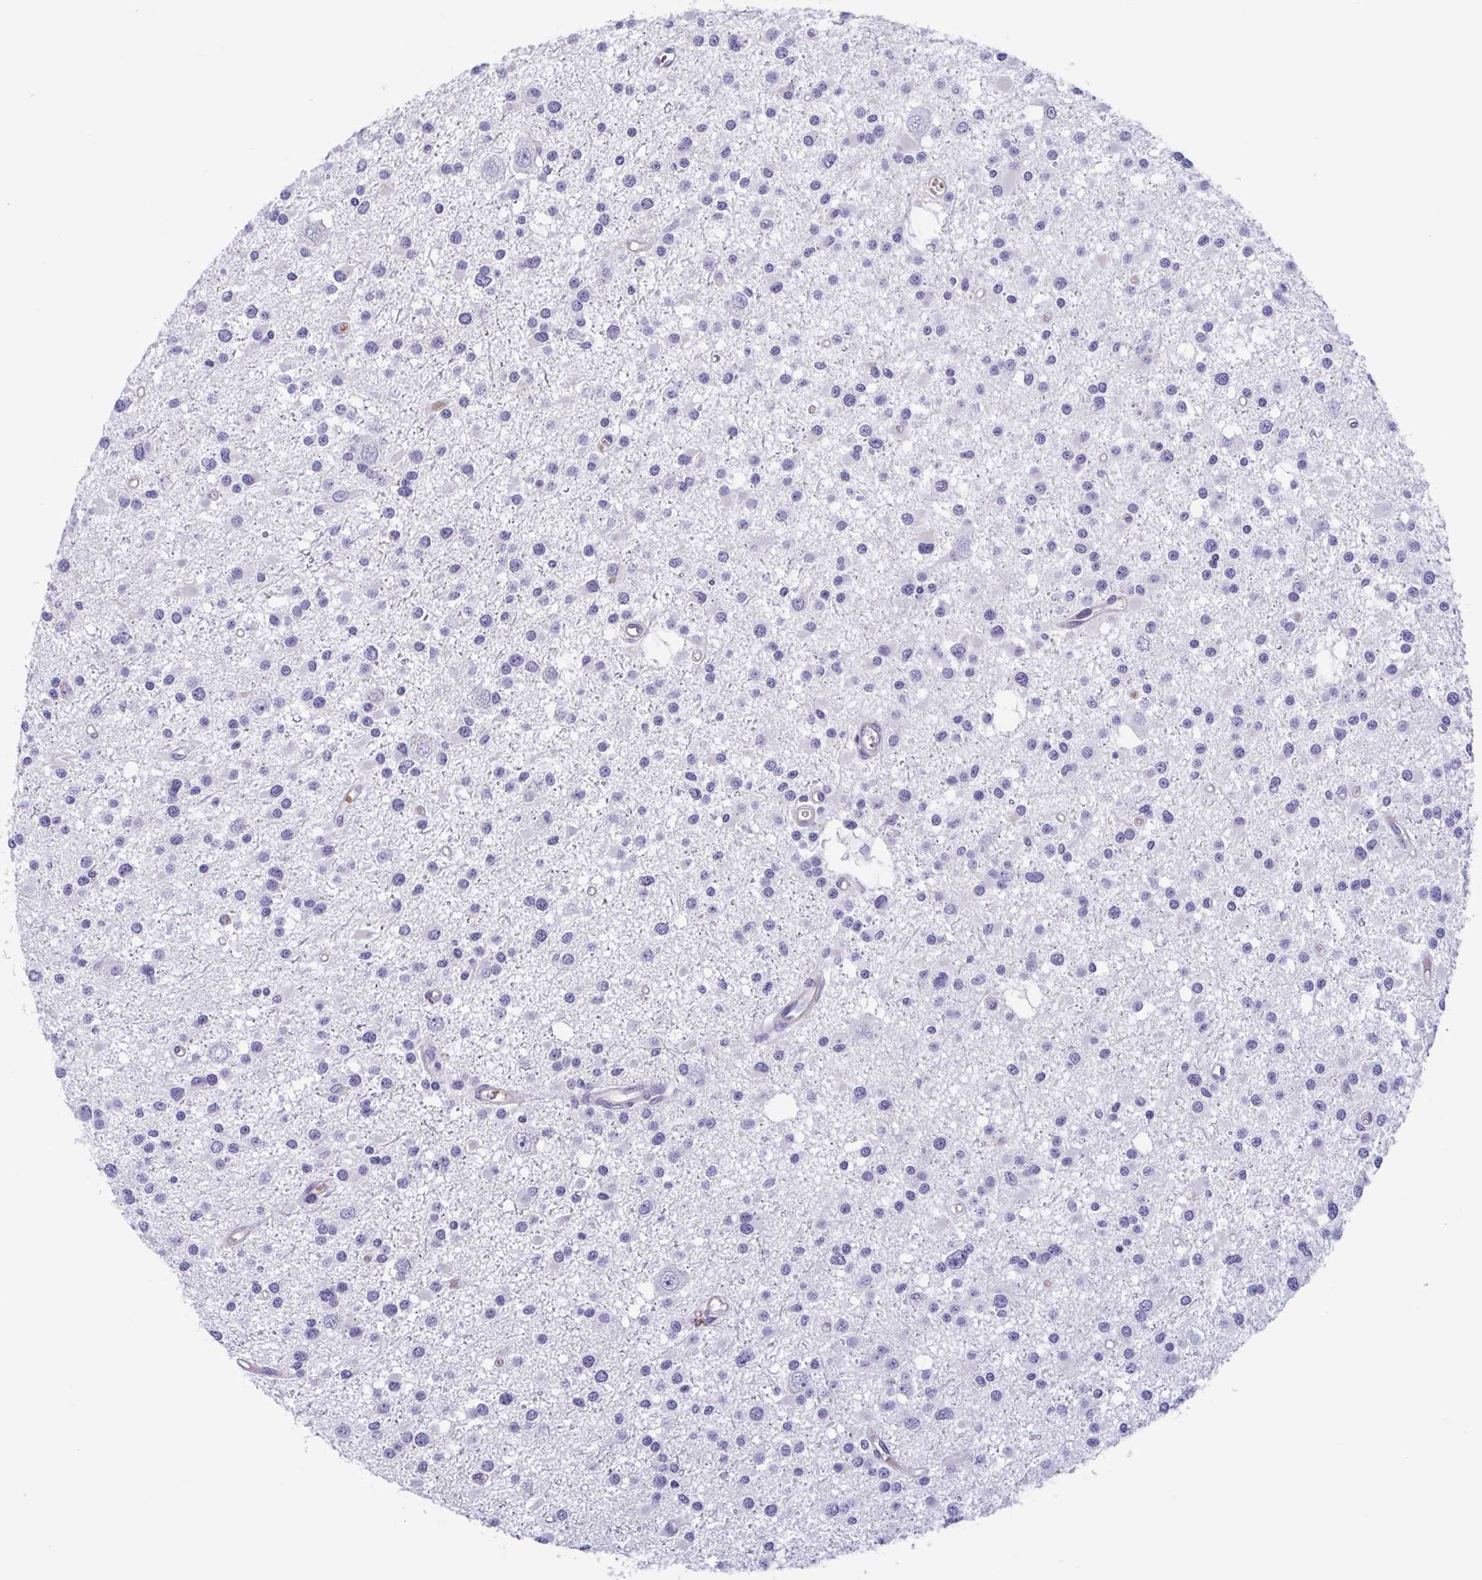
{"staining": {"intensity": "negative", "quantity": "none", "location": "none"}, "tissue": "glioma", "cell_type": "Tumor cells", "image_type": "cancer", "snomed": [{"axis": "morphology", "description": "Glioma, malignant, High grade"}, {"axis": "topography", "description": "Brain"}], "caption": "The micrograph shows no staining of tumor cells in glioma. (DAB (3,3'-diaminobenzidine) immunohistochemistry (IHC) visualized using brightfield microscopy, high magnification).", "gene": "MORC4", "patient": {"sex": "male", "age": 54}}